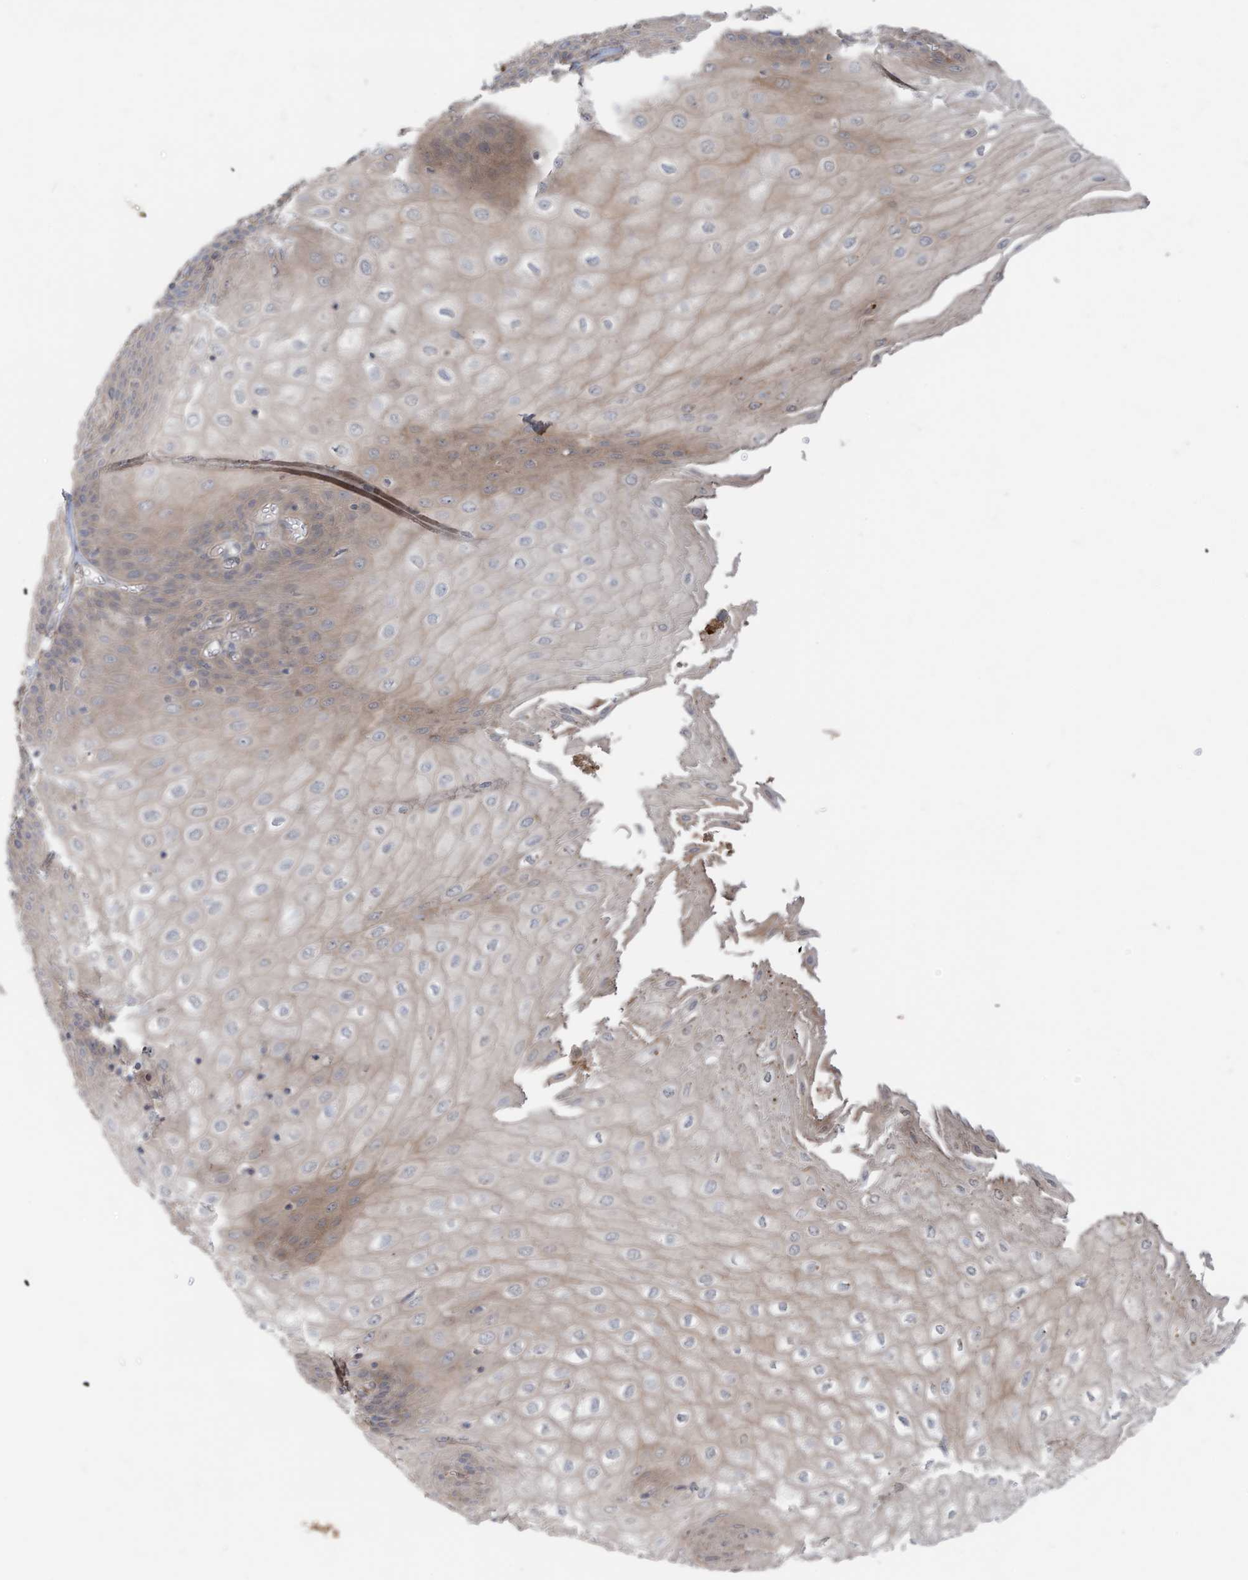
{"staining": {"intensity": "weak", "quantity": "<25%", "location": "cytoplasmic/membranous"}, "tissue": "esophagus", "cell_type": "Squamous epithelial cells", "image_type": "normal", "snomed": [{"axis": "morphology", "description": "Normal tissue, NOS"}, {"axis": "topography", "description": "Esophagus"}], "caption": "Immunohistochemistry (IHC) photomicrograph of unremarkable human esophagus stained for a protein (brown), which displays no positivity in squamous epithelial cells.", "gene": "SLC17A7", "patient": {"sex": "male", "age": 60}}